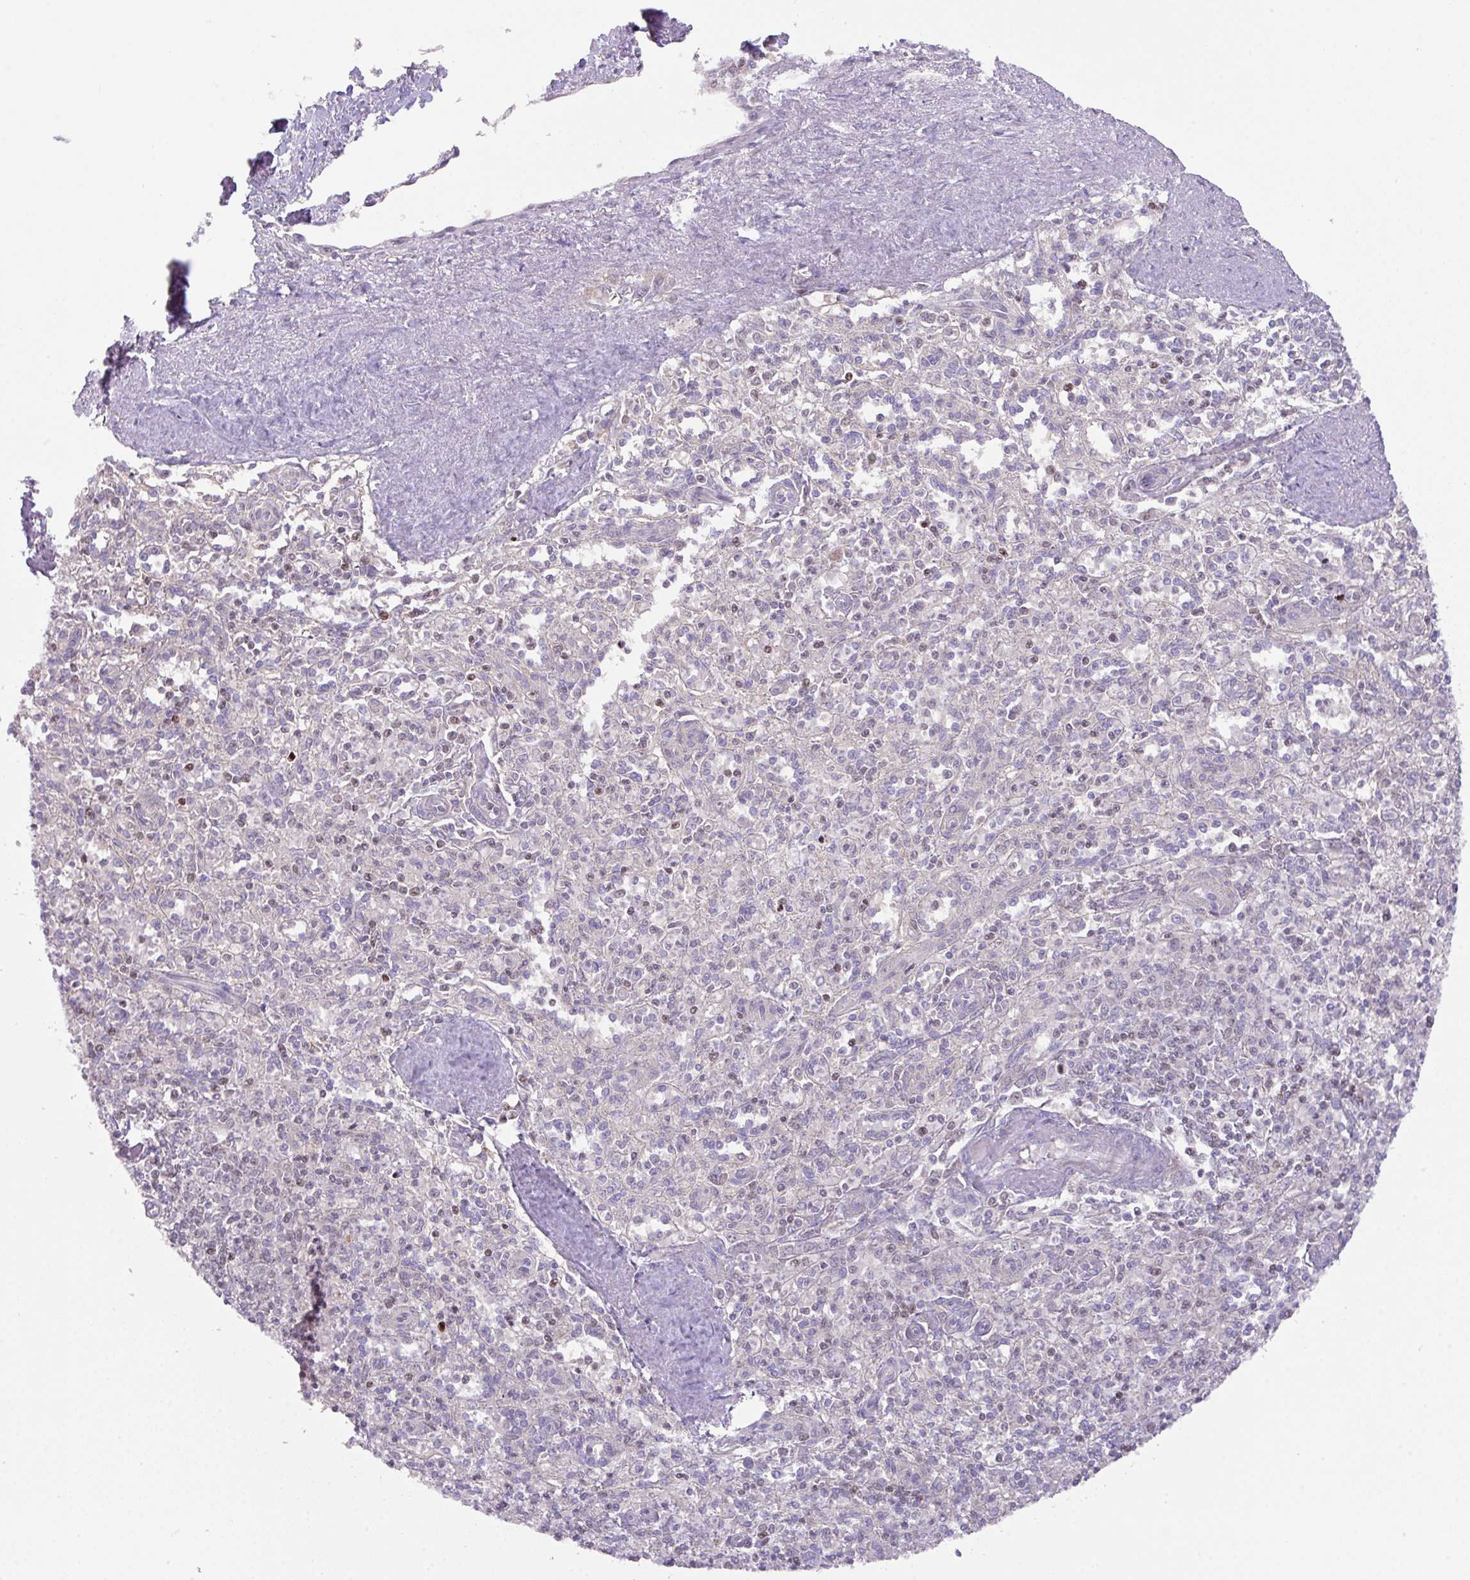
{"staining": {"intensity": "negative", "quantity": "none", "location": "none"}, "tissue": "spleen", "cell_type": "Cells in red pulp", "image_type": "normal", "snomed": [{"axis": "morphology", "description": "Normal tissue, NOS"}, {"axis": "topography", "description": "Spleen"}], "caption": "Immunohistochemical staining of unremarkable spleen displays no significant staining in cells in red pulp. Nuclei are stained in blue.", "gene": "ZNF394", "patient": {"sex": "female", "age": 70}}